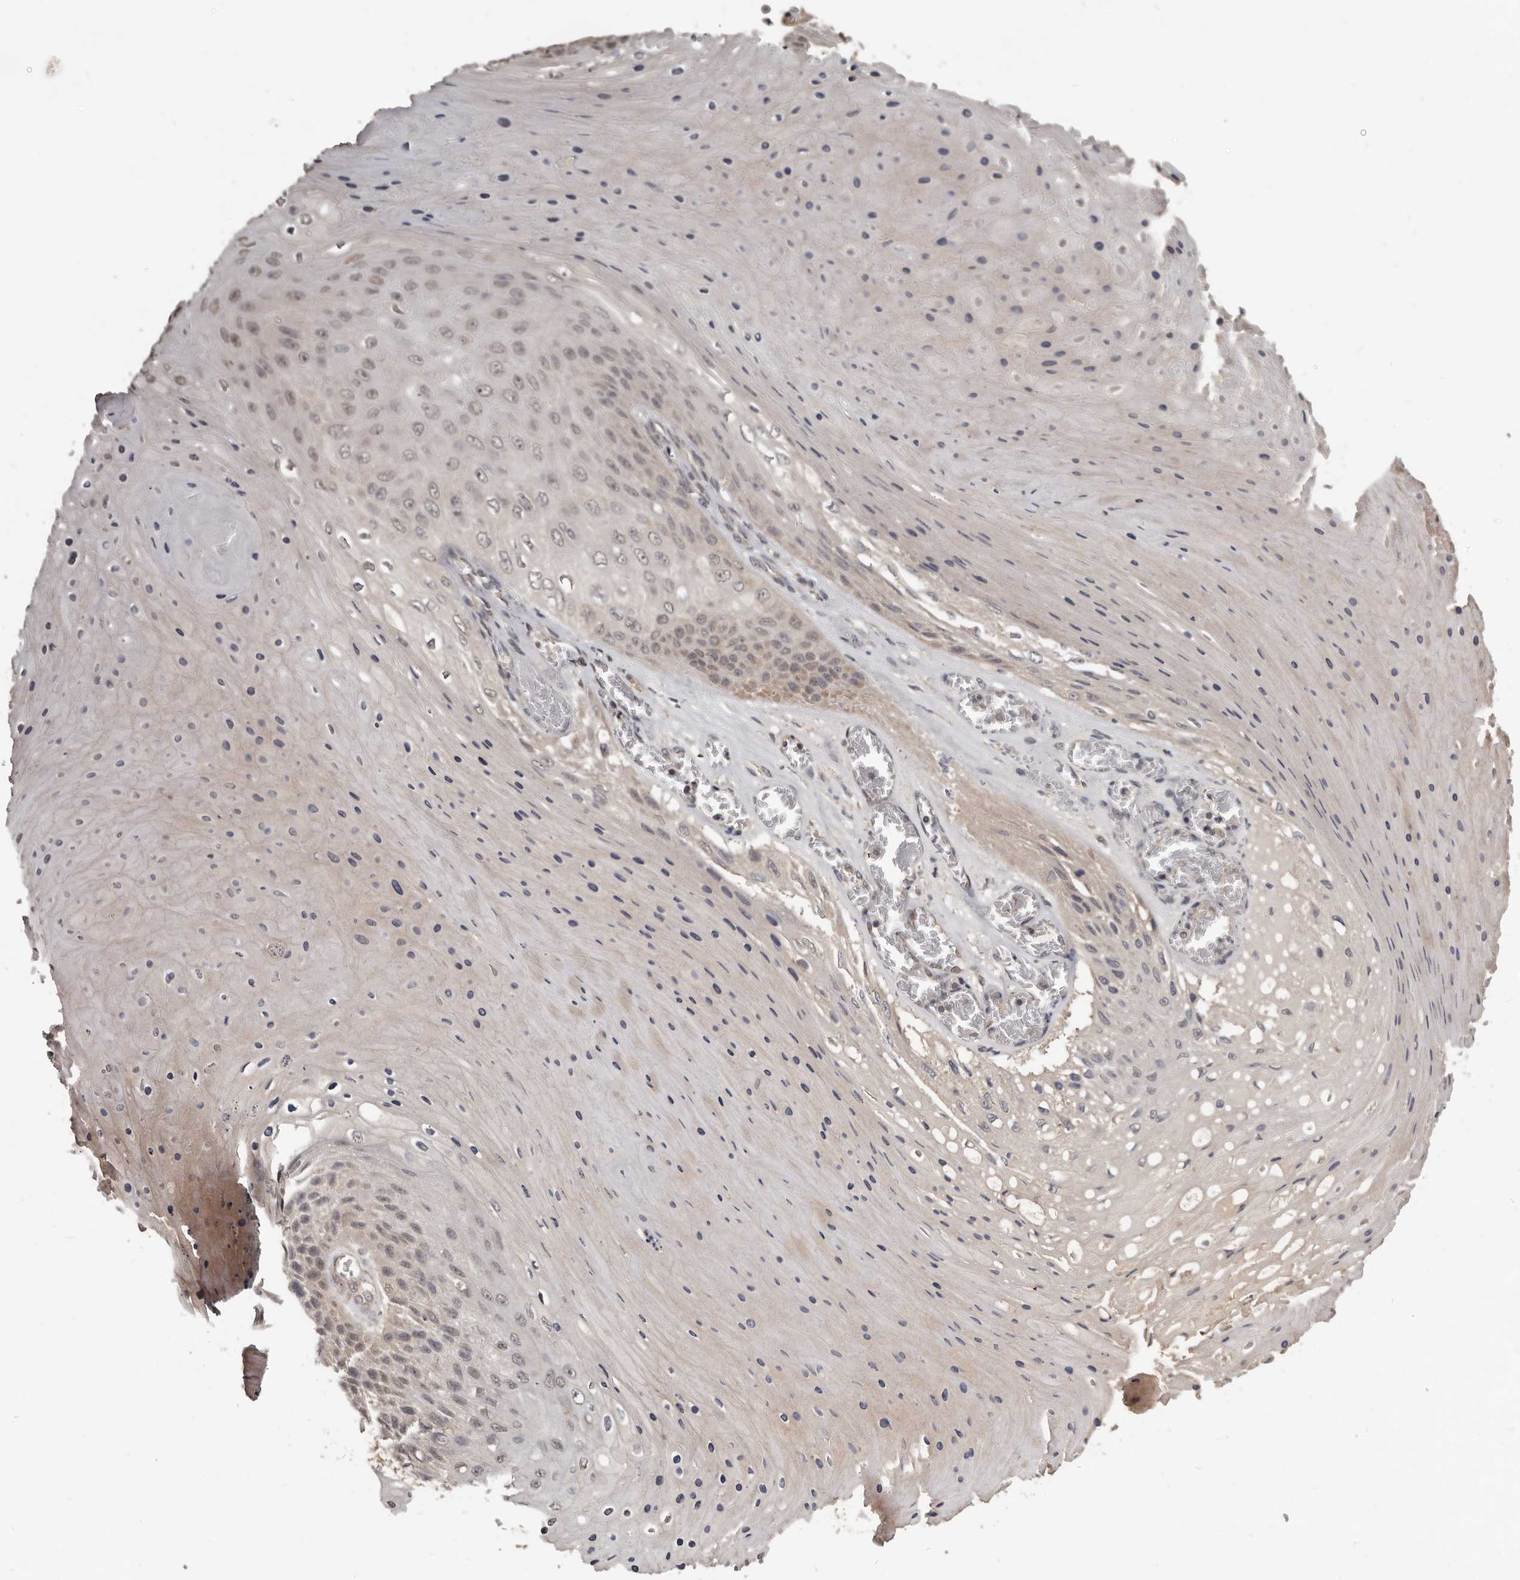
{"staining": {"intensity": "weak", "quantity": ">75%", "location": "nuclear"}, "tissue": "skin cancer", "cell_type": "Tumor cells", "image_type": "cancer", "snomed": [{"axis": "morphology", "description": "Squamous cell carcinoma, NOS"}, {"axis": "topography", "description": "Skin"}], "caption": "Tumor cells exhibit weak nuclear expression in about >75% of cells in squamous cell carcinoma (skin).", "gene": "ZFP14", "patient": {"sex": "female", "age": 88}}